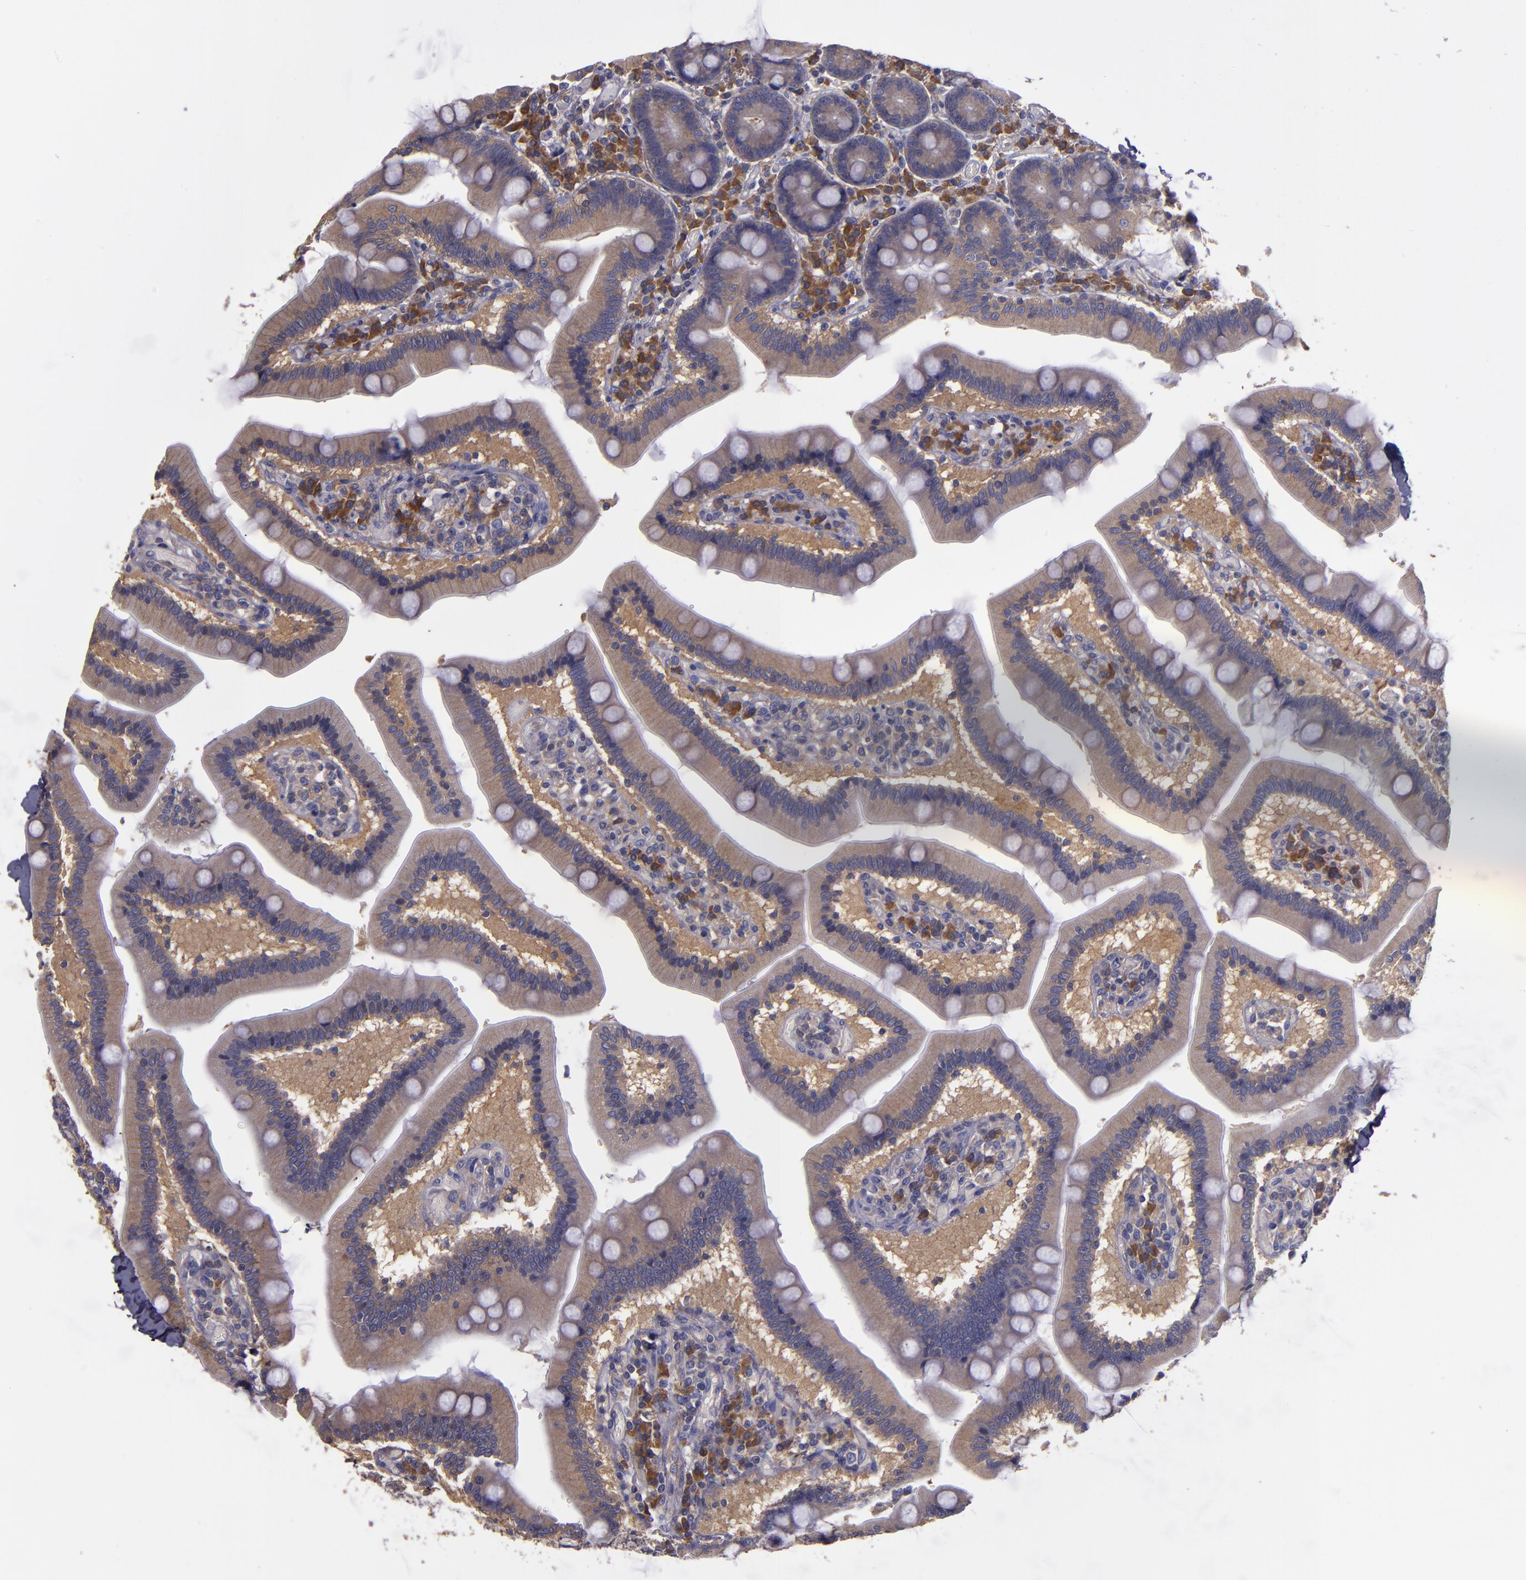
{"staining": {"intensity": "weak", "quantity": ">75%", "location": "cytoplasmic/membranous"}, "tissue": "duodenum", "cell_type": "Glandular cells", "image_type": "normal", "snomed": [{"axis": "morphology", "description": "Normal tissue, NOS"}, {"axis": "topography", "description": "Duodenum"}], "caption": "Weak cytoplasmic/membranous staining for a protein is present in about >75% of glandular cells of benign duodenum using immunohistochemistry (IHC).", "gene": "CARS1", "patient": {"sex": "male", "age": 66}}